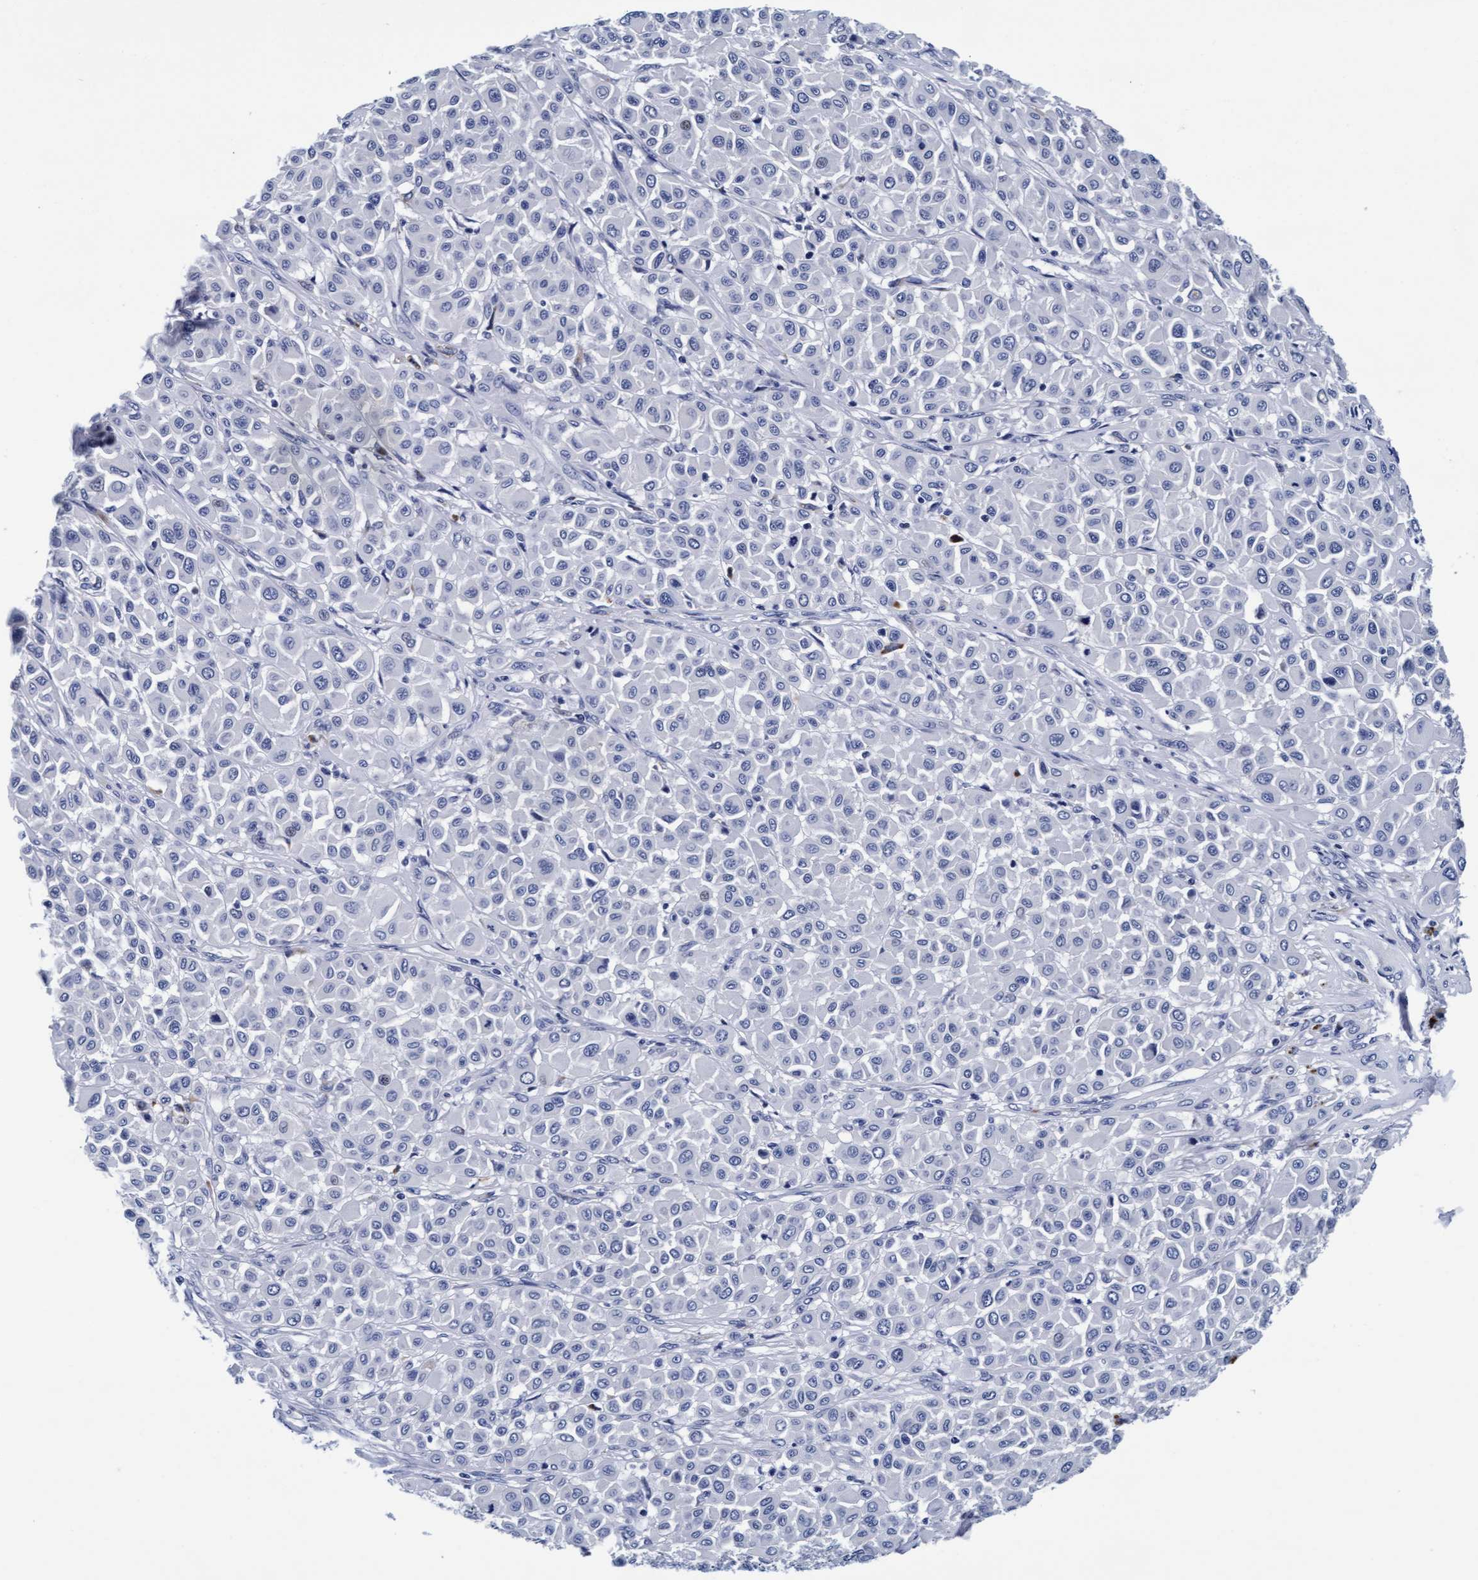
{"staining": {"intensity": "negative", "quantity": "none", "location": "none"}, "tissue": "melanoma", "cell_type": "Tumor cells", "image_type": "cancer", "snomed": [{"axis": "morphology", "description": "Malignant melanoma, Metastatic site"}, {"axis": "topography", "description": "Soft tissue"}], "caption": "This is an immunohistochemistry photomicrograph of malignant melanoma (metastatic site). There is no positivity in tumor cells.", "gene": "ARSG", "patient": {"sex": "male", "age": 41}}